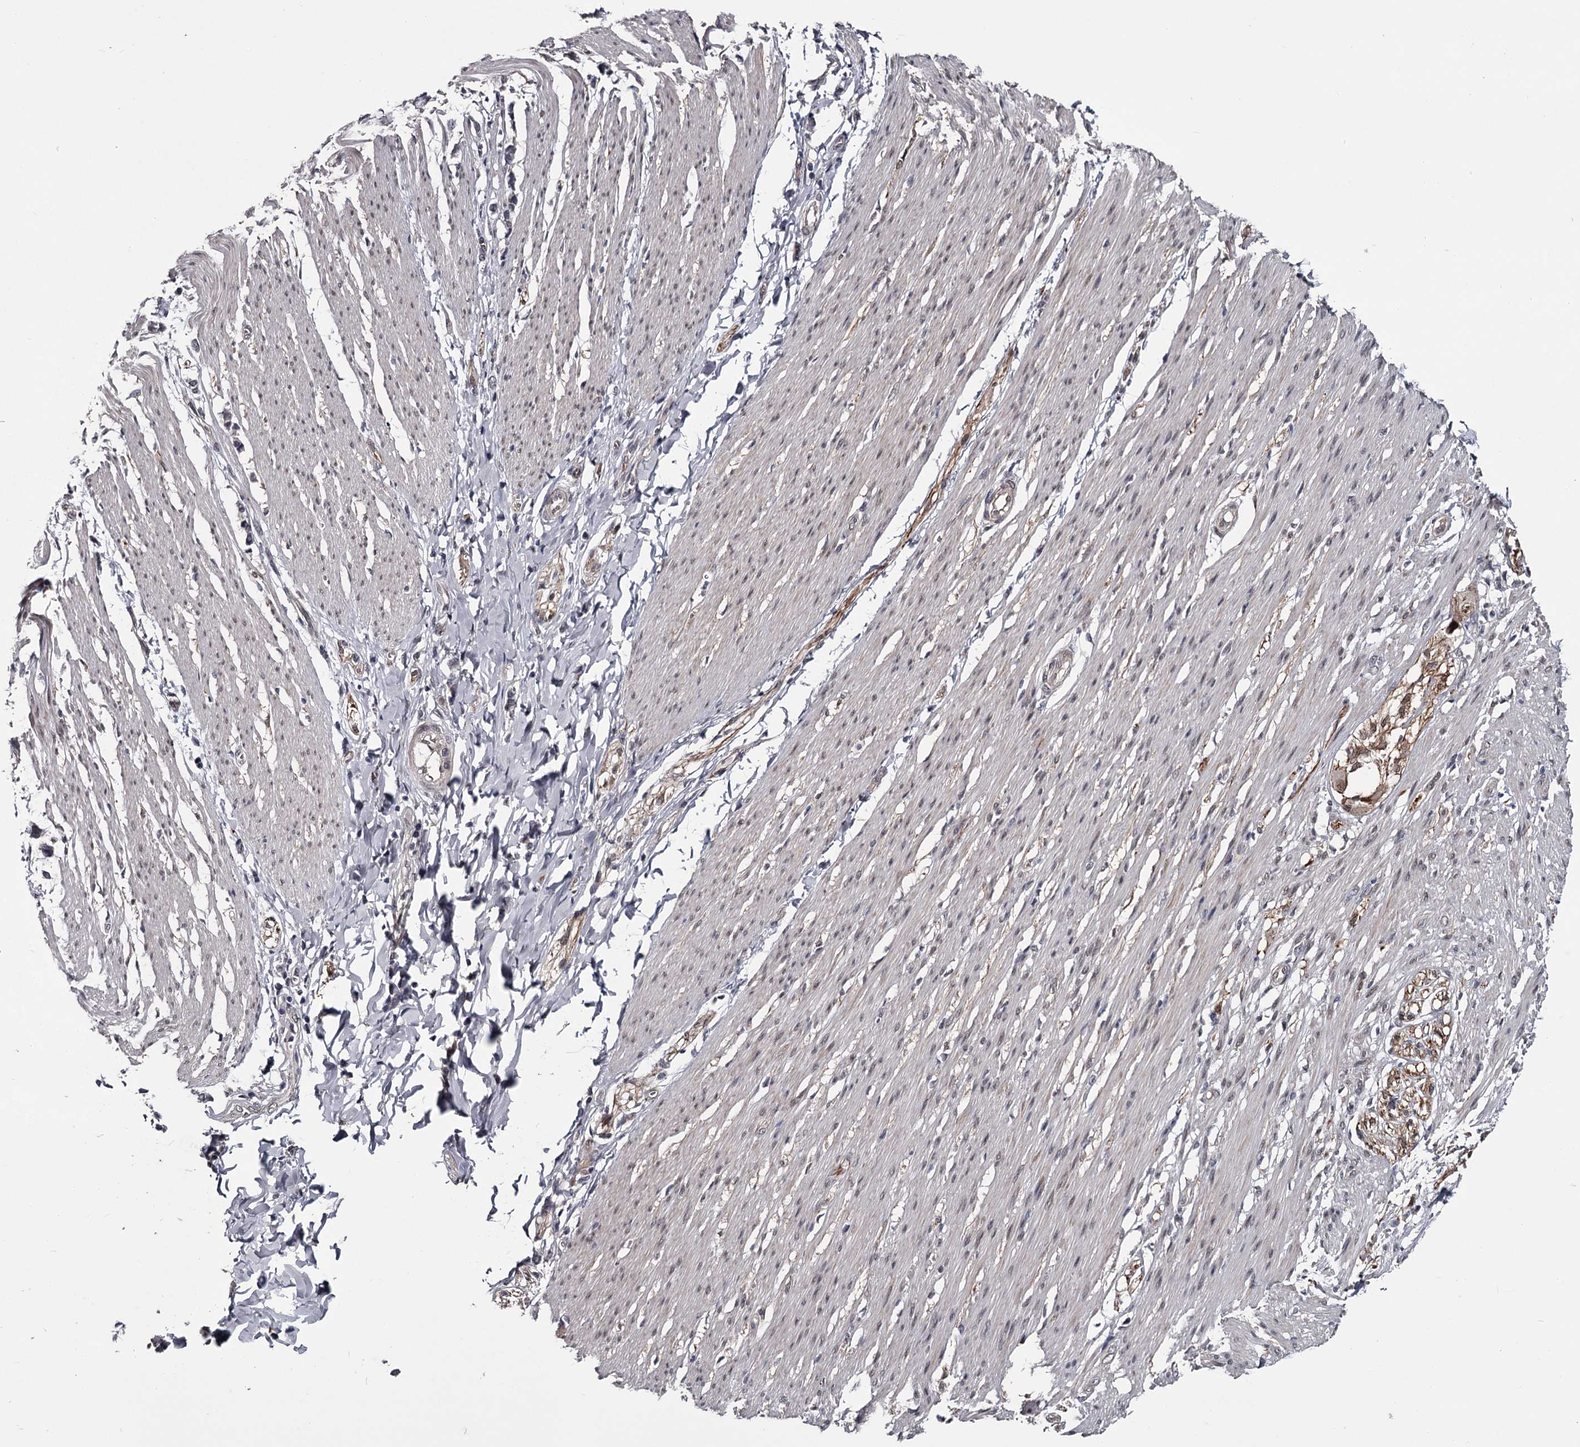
{"staining": {"intensity": "weak", "quantity": ">75%", "location": "nuclear"}, "tissue": "smooth muscle", "cell_type": "Smooth muscle cells", "image_type": "normal", "snomed": [{"axis": "morphology", "description": "Normal tissue, NOS"}, {"axis": "morphology", "description": "Adenocarcinoma, NOS"}, {"axis": "topography", "description": "Colon"}, {"axis": "topography", "description": "Peripheral nerve tissue"}], "caption": "About >75% of smooth muscle cells in benign smooth muscle demonstrate weak nuclear protein staining as visualized by brown immunohistochemical staining.", "gene": "PRPF40B", "patient": {"sex": "male", "age": 14}}